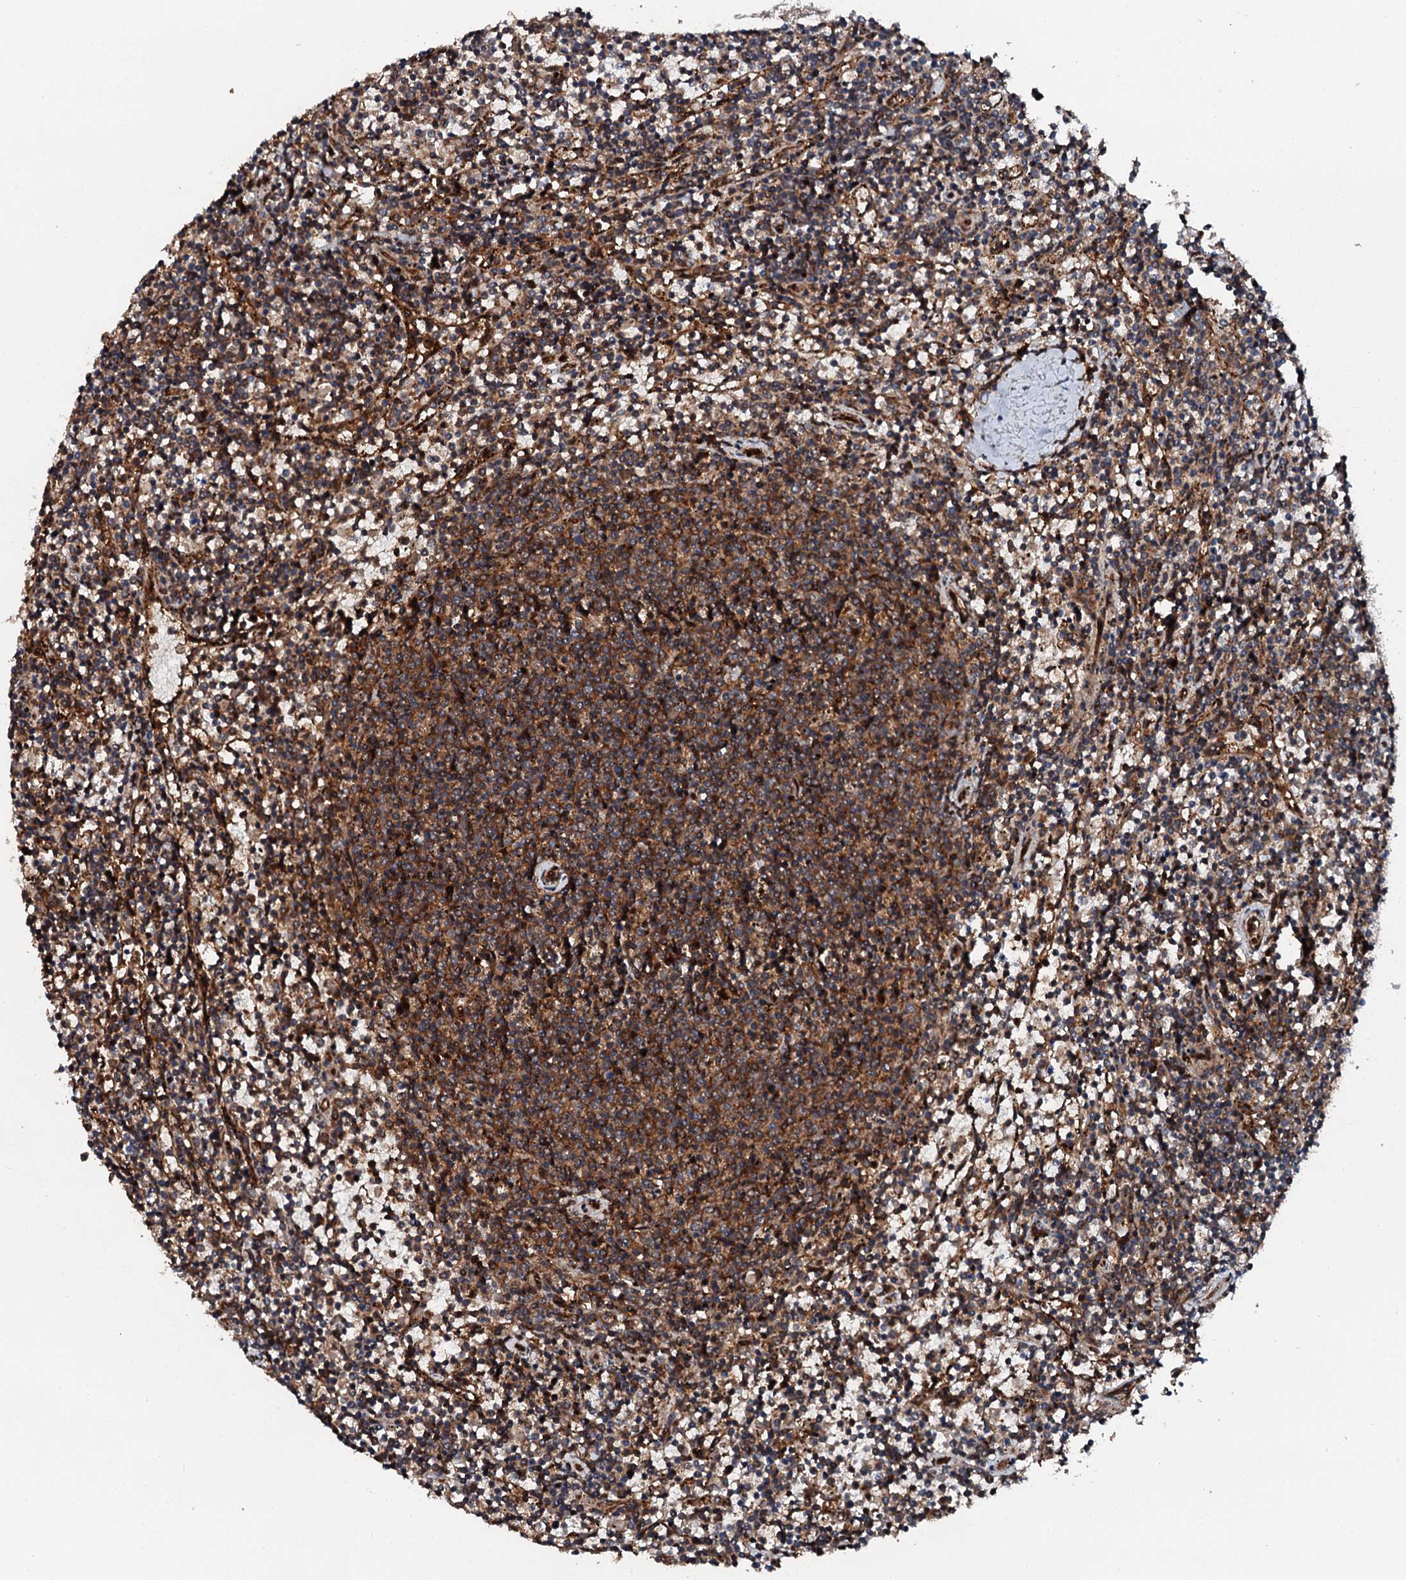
{"staining": {"intensity": "moderate", "quantity": "25%-75%", "location": "cytoplasmic/membranous"}, "tissue": "lymphoma", "cell_type": "Tumor cells", "image_type": "cancer", "snomed": [{"axis": "morphology", "description": "Malignant lymphoma, non-Hodgkin's type, Low grade"}, {"axis": "topography", "description": "Spleen"}], "caption": "A brown stain labels moderate cytoplasmic/membranous staining of a protein in human low-grade malignant lymphoma, non-Hodgkin's type tumor cells. (DAB (3,3'-diaminobenzidine) = brown stain, brightfield microscopy at high magnification).", "gene": "FLYWCH1", "patient": {"sex": "female", "age": 50}}